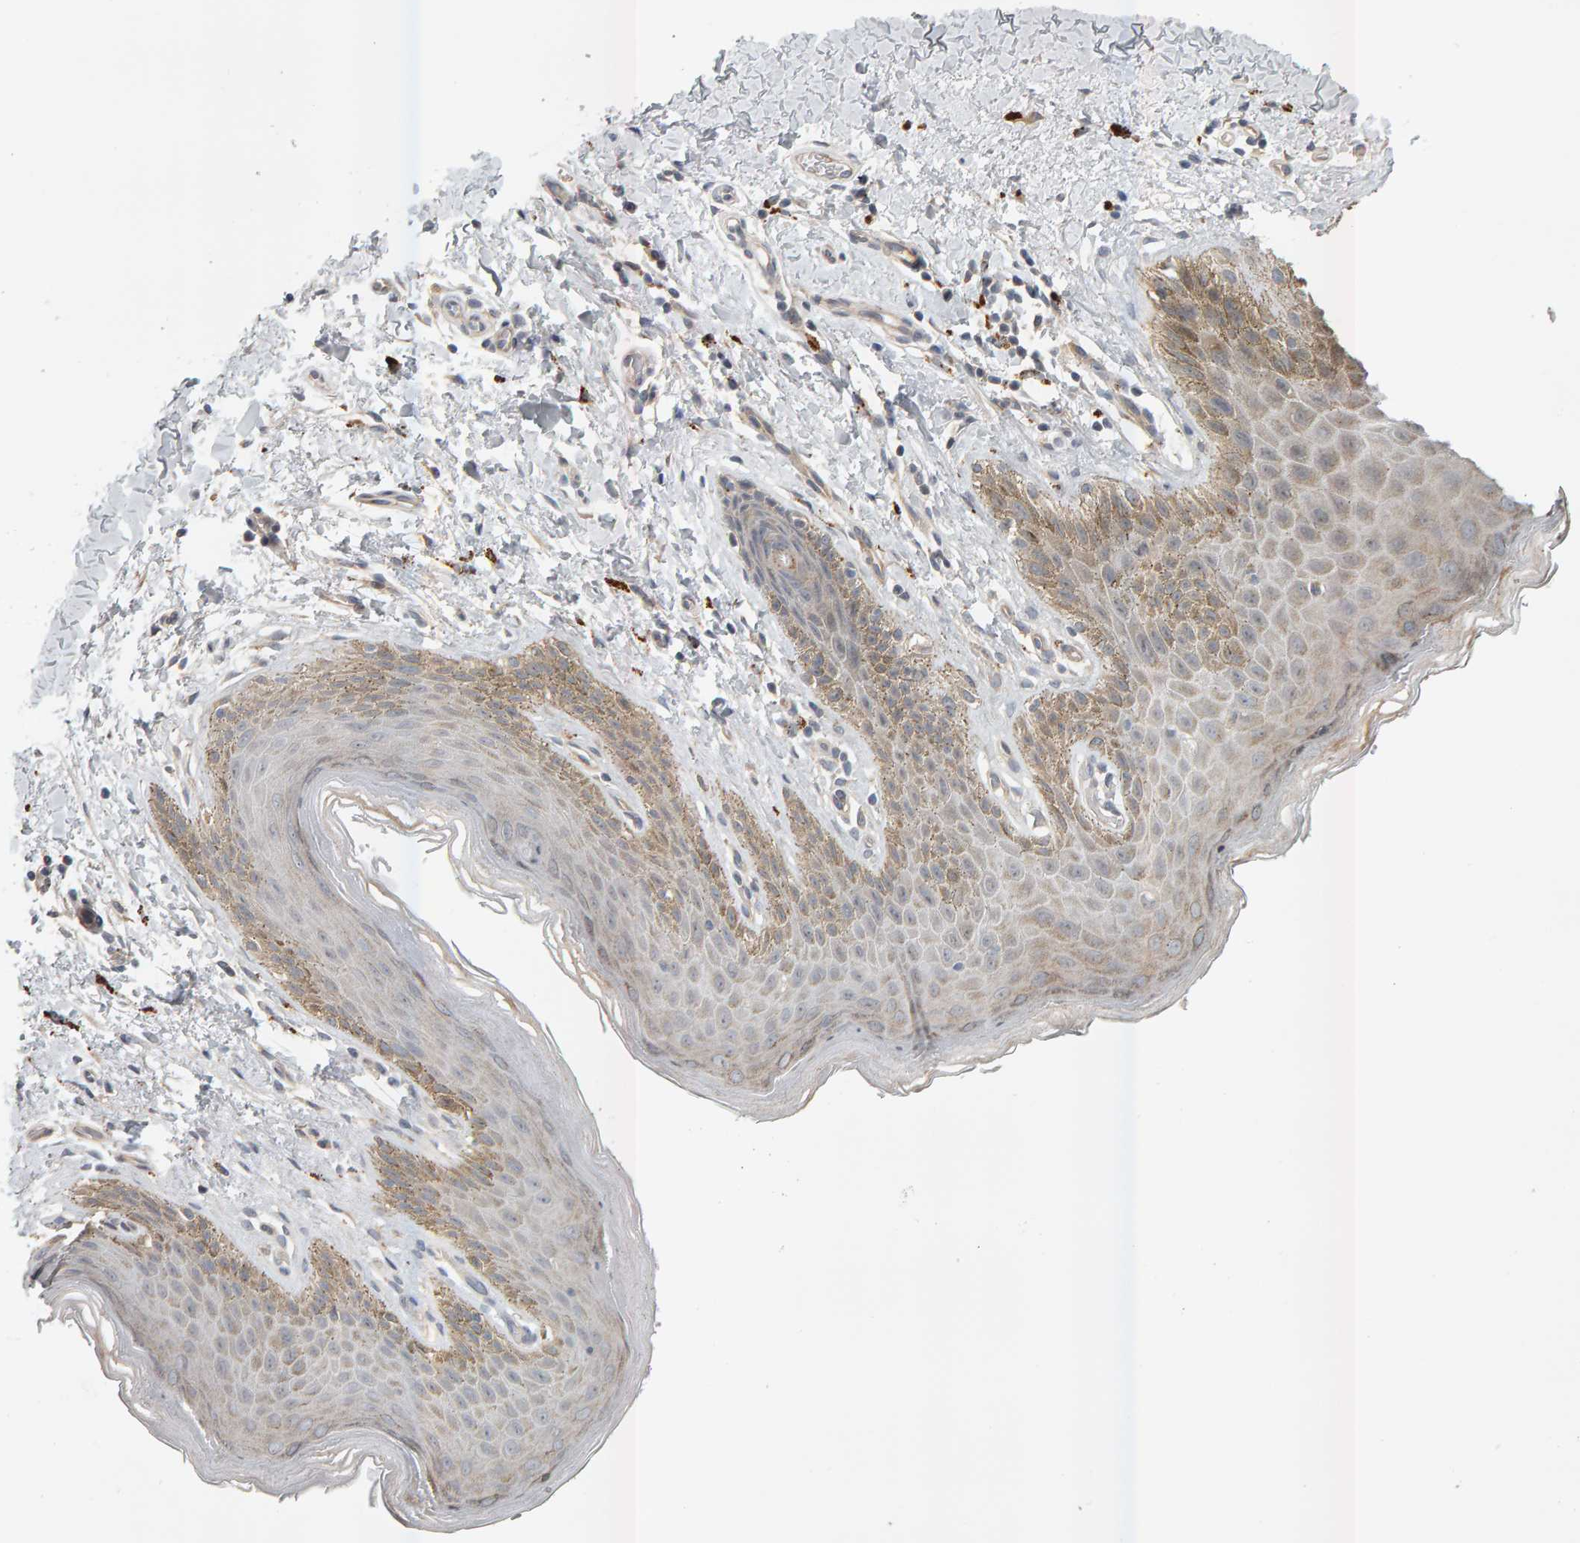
{"staining": {"intensity": "weak", "quantity": "25%-75%", "location": "cytoplasmic/membranous"}, "tissue": "skin", "cell_type": "Epidermal cells", "image_type": "normal", "snomed": [{"axis": "morphology", "description": "Normal tissue, NOS"}, {"axis": "topography", "description": "Anal"}, {"axis": "topography", "description": "Peripheral nerve tissue"}], "caption": "Immunohistochemical staining of benign human skin reveals low levels of weak cytoplasmic/membranous positivity in about 25%-75% of epidermal cells.", "gene": "ZNF160", "patient": {"sex": "male", "age": 44}}